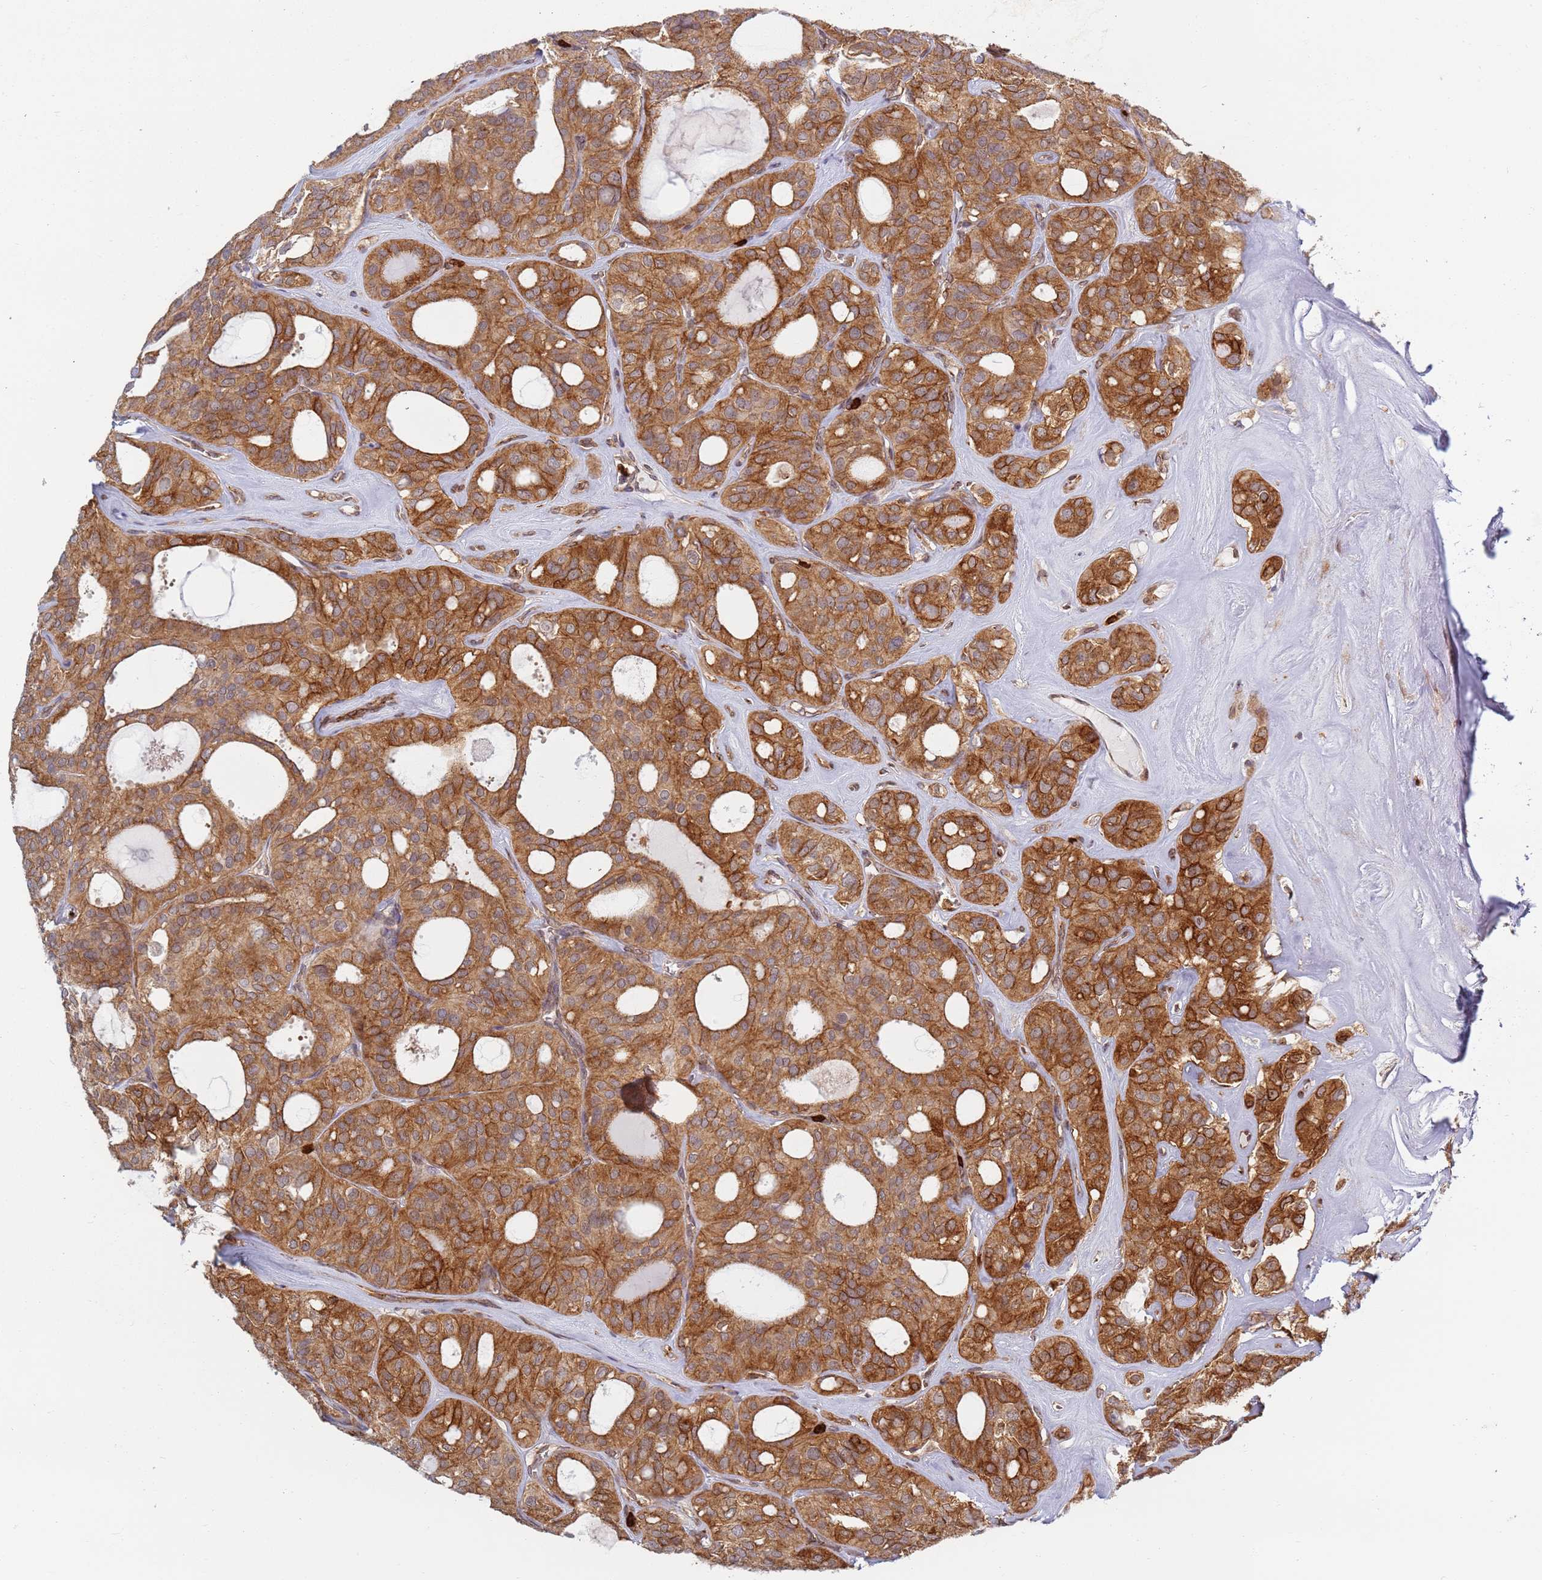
{"staining": {"intensity": "strong", "quantity": ">75%", "location": "cytoplasmic/membranous"}, "tissue": "thyroid cancer", "cell_type": "Tumor cells", "image_type": "cancer", "snomed": [{"axis": "morphology", "description": "Follicular adenoma carcinoma, NOS"}, {"axis": "topography", "description": "Thyroid gland"}], "caption": "The immunohistochemical stain shows strong cytoplasmic/membranous positivity in tumor cells of thyroid cancer (follicular adenoma carcinoma) tissue.", "gene": "CEP170", "patient": {"sex": "male", "age": 75}}